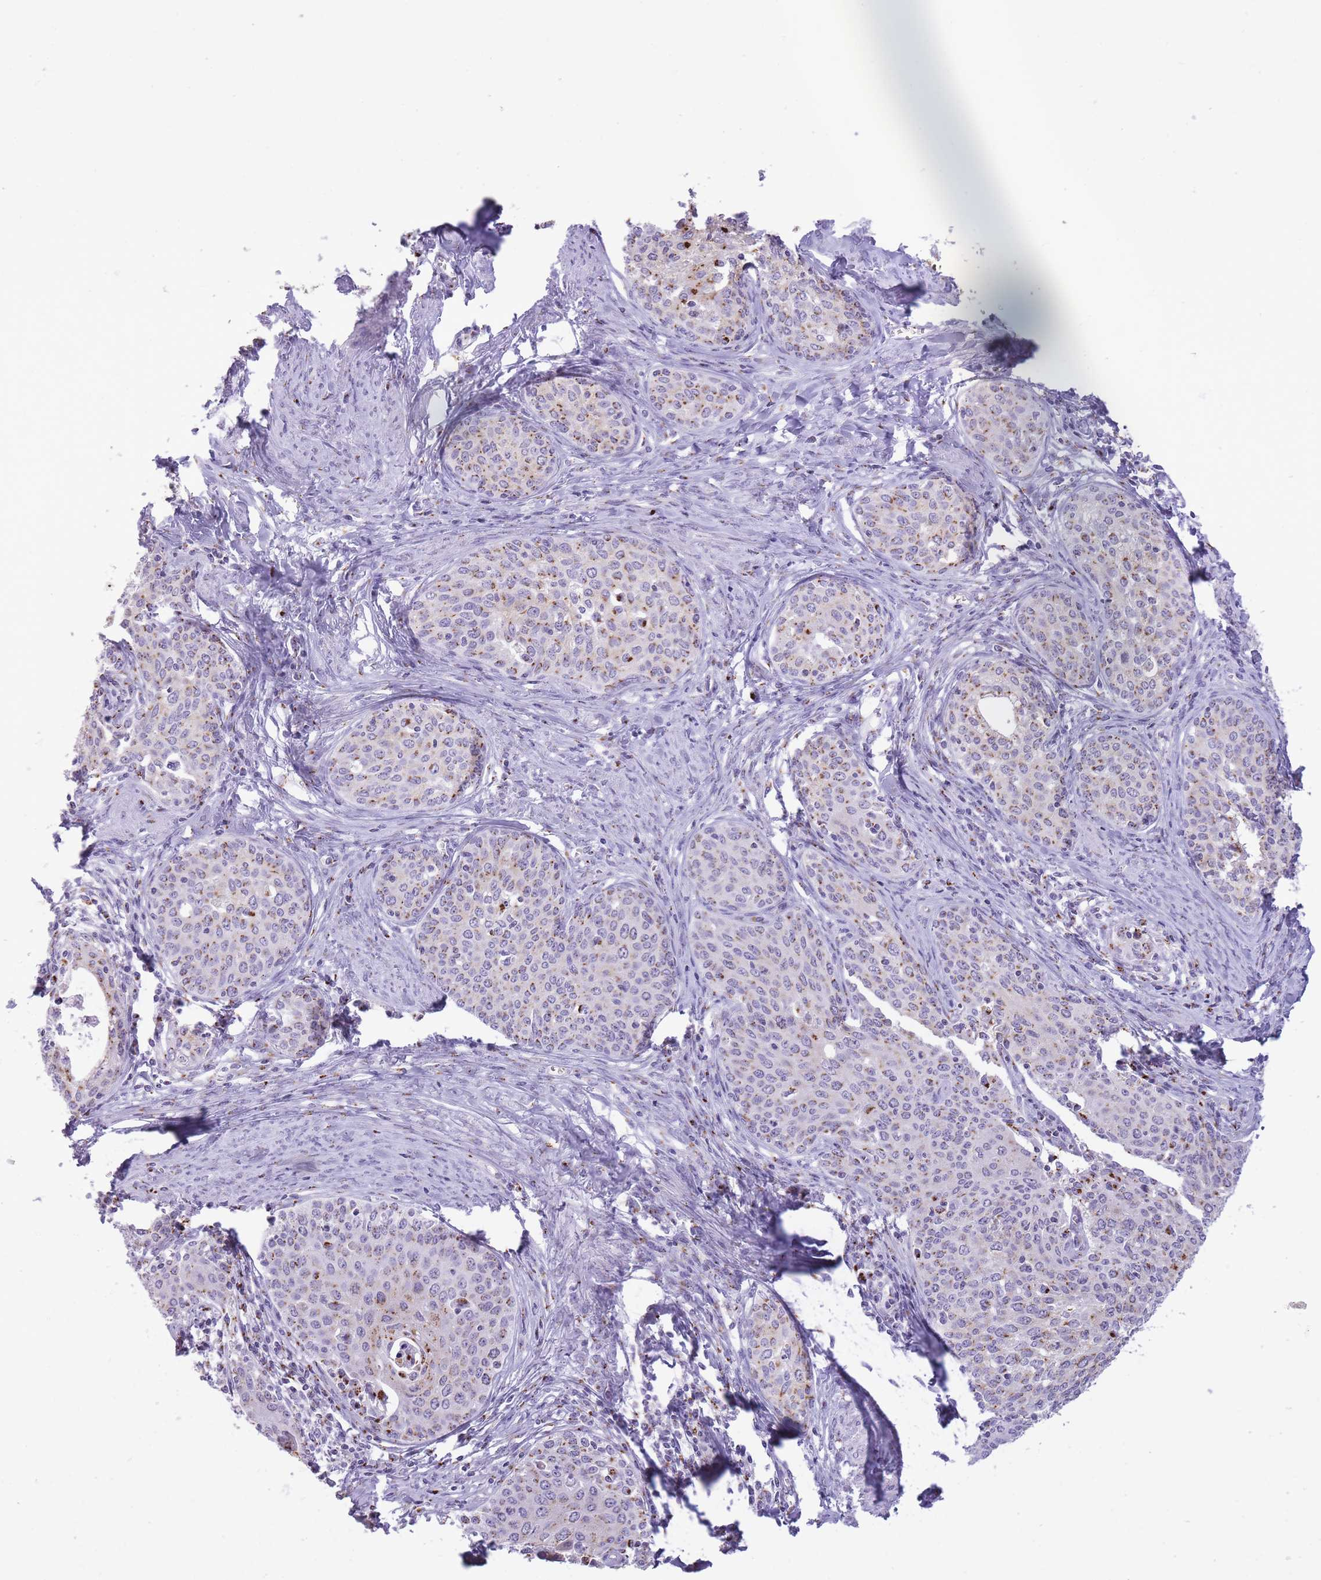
{"staining": {"intensity": "moderate", "quantity": "25%-75%", "location": "cytoplasmic/membranous"}, "tissue": "cervical cancer", "cell_type": "Tumor cells", "image_type": "cancer", "snomed": [{"axis": "morphology", "description": "Squamous cell carcinoma, NOS"}, {"axis": "morphology", "description": "Adenocarcinoma, NOS"}, {"axis": "topography", "description": "Cervix"}], "caption": "Immunohistochemistry (DAB (3,3'-diaminobenzidine)) staining of cervical cancer (squamous cell carcinoma) reveals moderate cytoplasmic/membranous protein positivity in about 25%-75% of tumor cells.", "gene": "B4GALT2", "patient": {"sex": "female", "age": 52}}